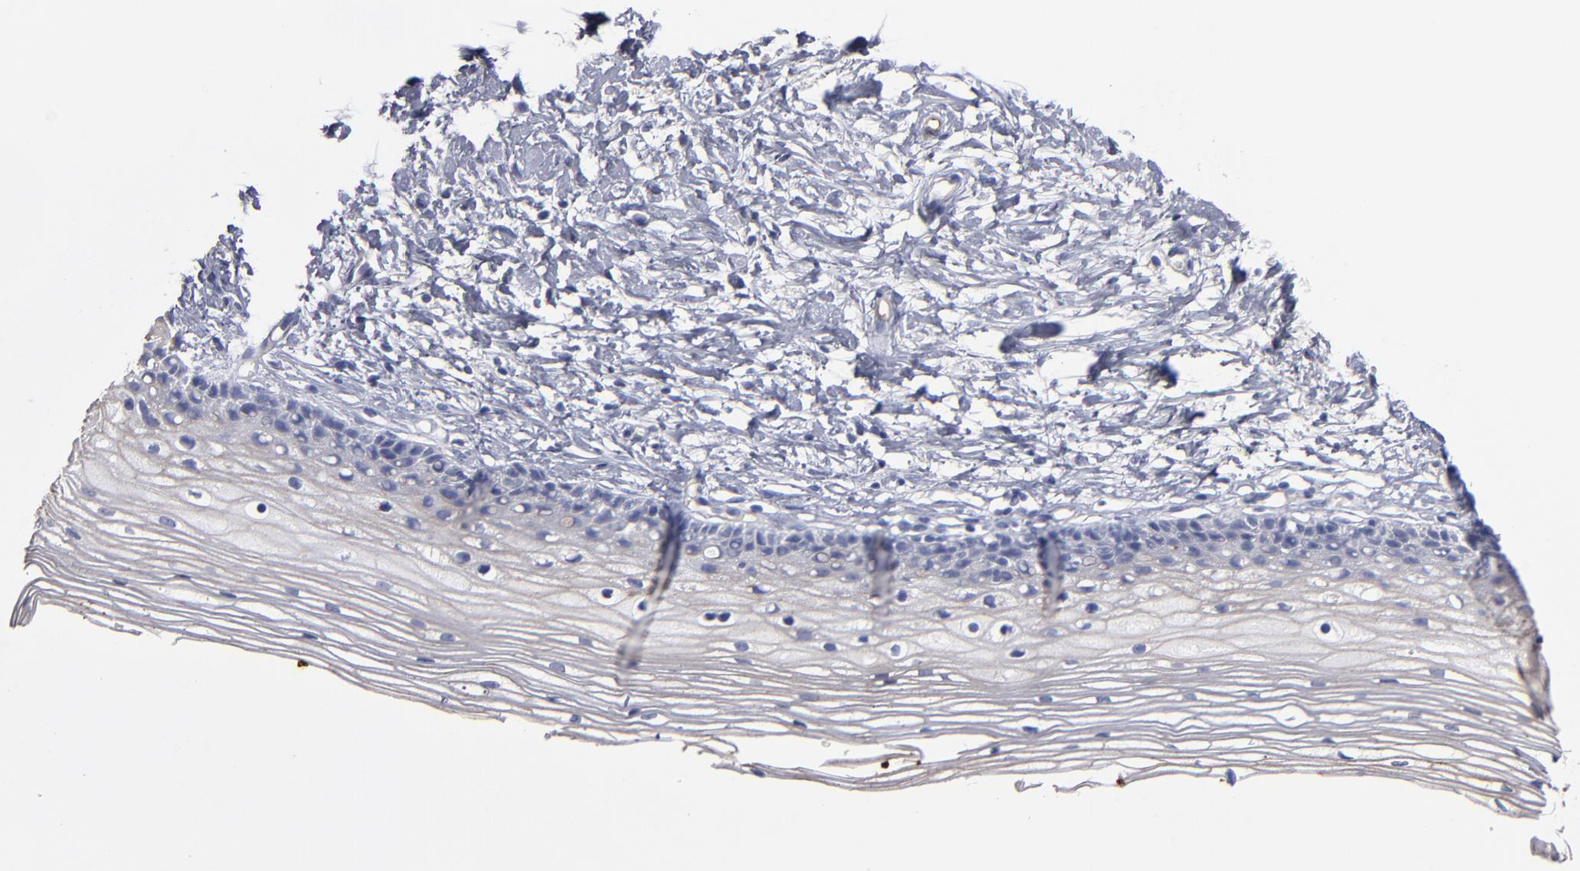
{"staining": {"intensity": "weak", "quantity": "<25%", "location": "cytoplasmic/membranous"}, "tissue": "cervix", "cell_type": "Squamous epithelial cells", "image_type": "normal", "snomed": [{"axis": "morphology", "description": "Normal tissue, NOS"}, {"axis": "topography", "description": "Cervix"}], "caption": "This micrograph is of normal cervix stained with immunohistochemistry to label a protein in brown with the nuclei are counter-stained blue. There is no positivity in squamous epithelial cells.", "gene": "TM4SF1", "patient": {"sex": "female", "age": 77}}